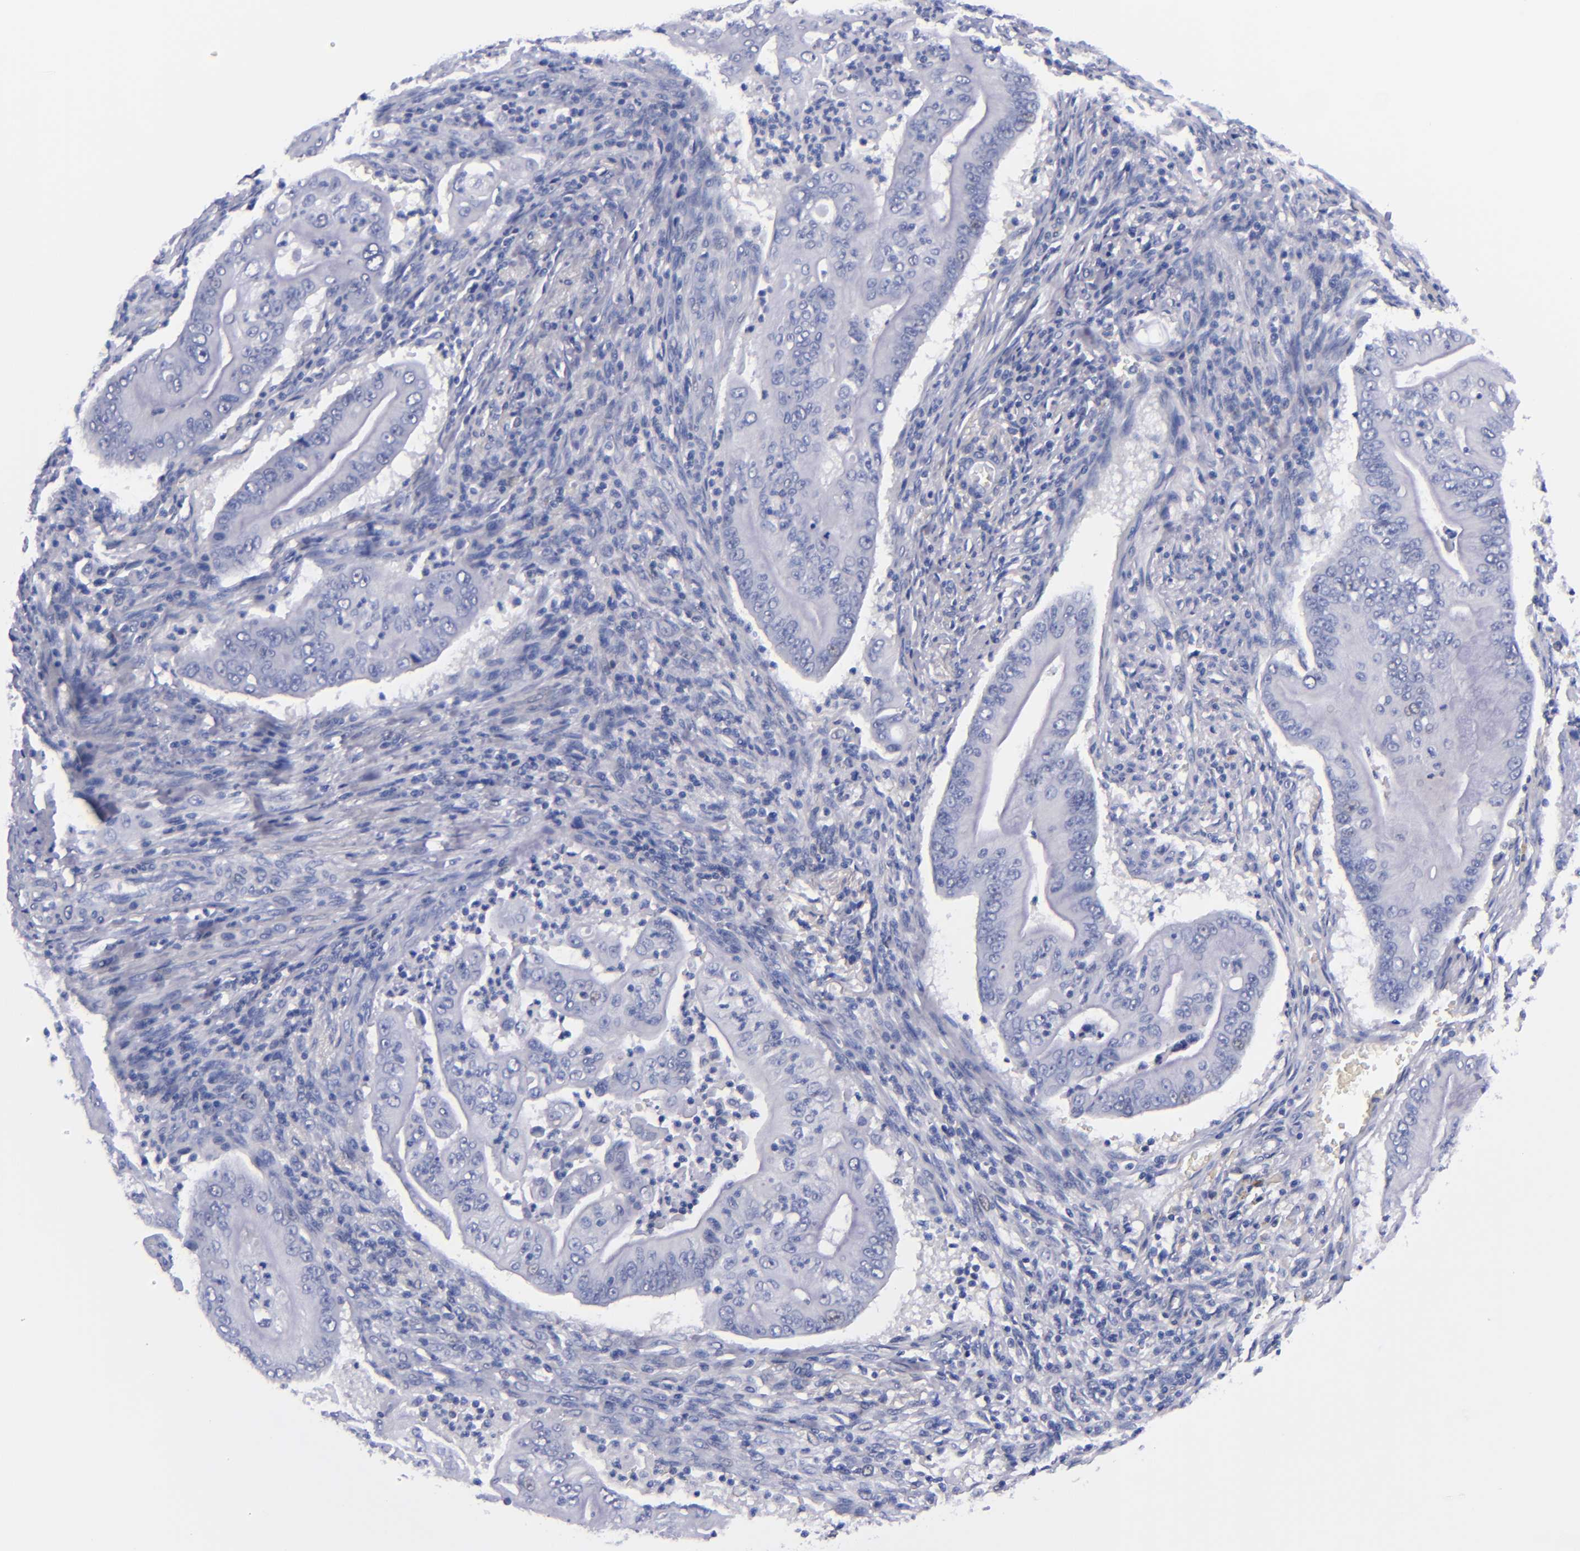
{"staining": {"intensity": "negative", "quantity": "none", "location": "none"}, "tissue": "pancreatic cancer", "cell_type": "Tumor cells", "image_type": "cancer", "snomed": [{"axis": "morphology", "description": "Adenocarcinoma, NOS"}, {"axis": "topography", "description": "Pancreas"}], "caption": "Pancreatic cancer was stained to show a protein in brown. There is no significant positivity in tumor cells.", "gene": "MCM7", "patient": {"sex": "male", "age": 62}}